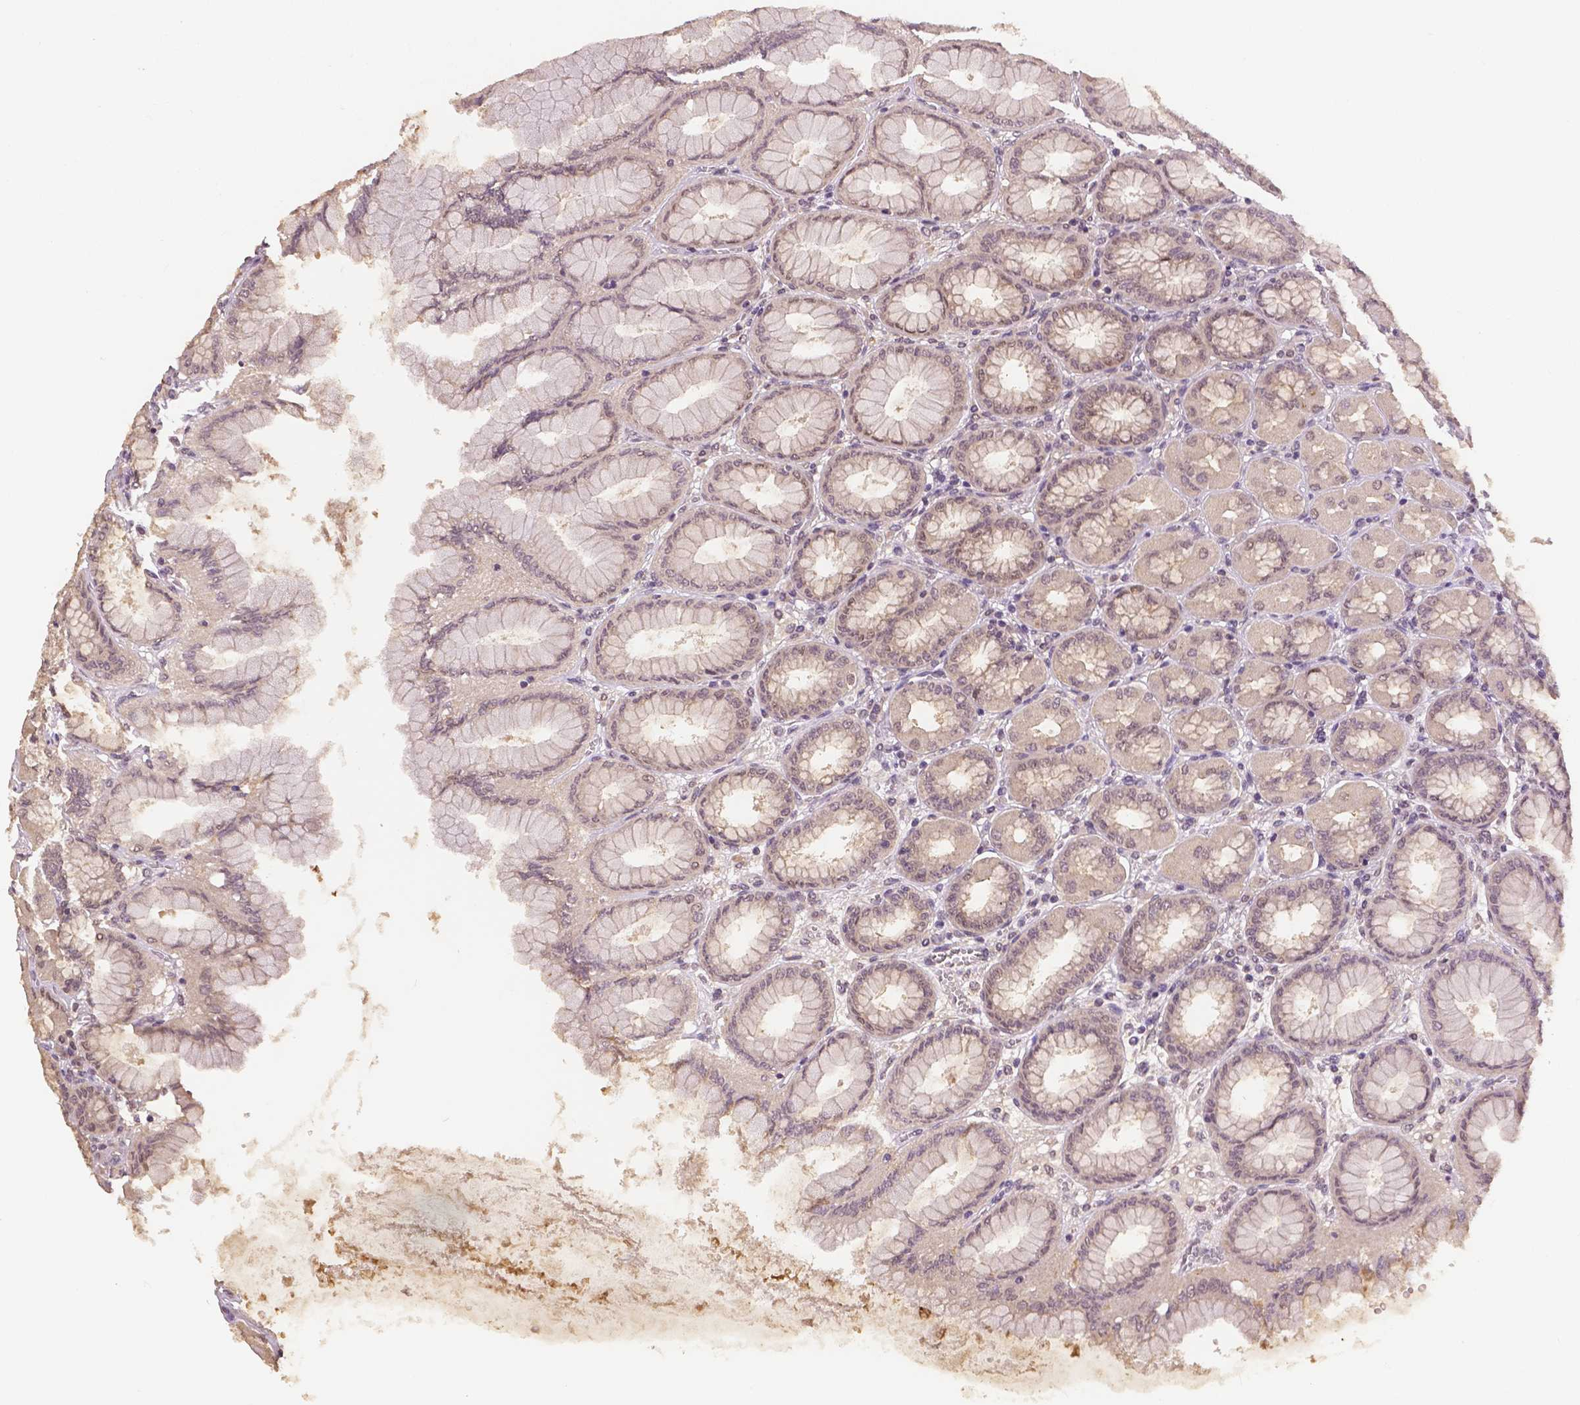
{"staining": {"intensity": "negative", "quantity": "none", "location": "none"}, "tissue": "stomach", "cell_type": "Glandular cells", "image_type": "normal", "snomed": [{"axis": "morphology", "description": "Normal tissue, NOS"}, {"axis": "topography", "description": "Stomach, upper"}], "caption": "Immunohistochemical staining of normal stomach demonstrates no significant staining in glandular cells. (DAB IHC visualized using brightfield microscopy, high magnification).", "gene": "MAP1LC3B", "patient": {"sex": "female", "age": 56}}